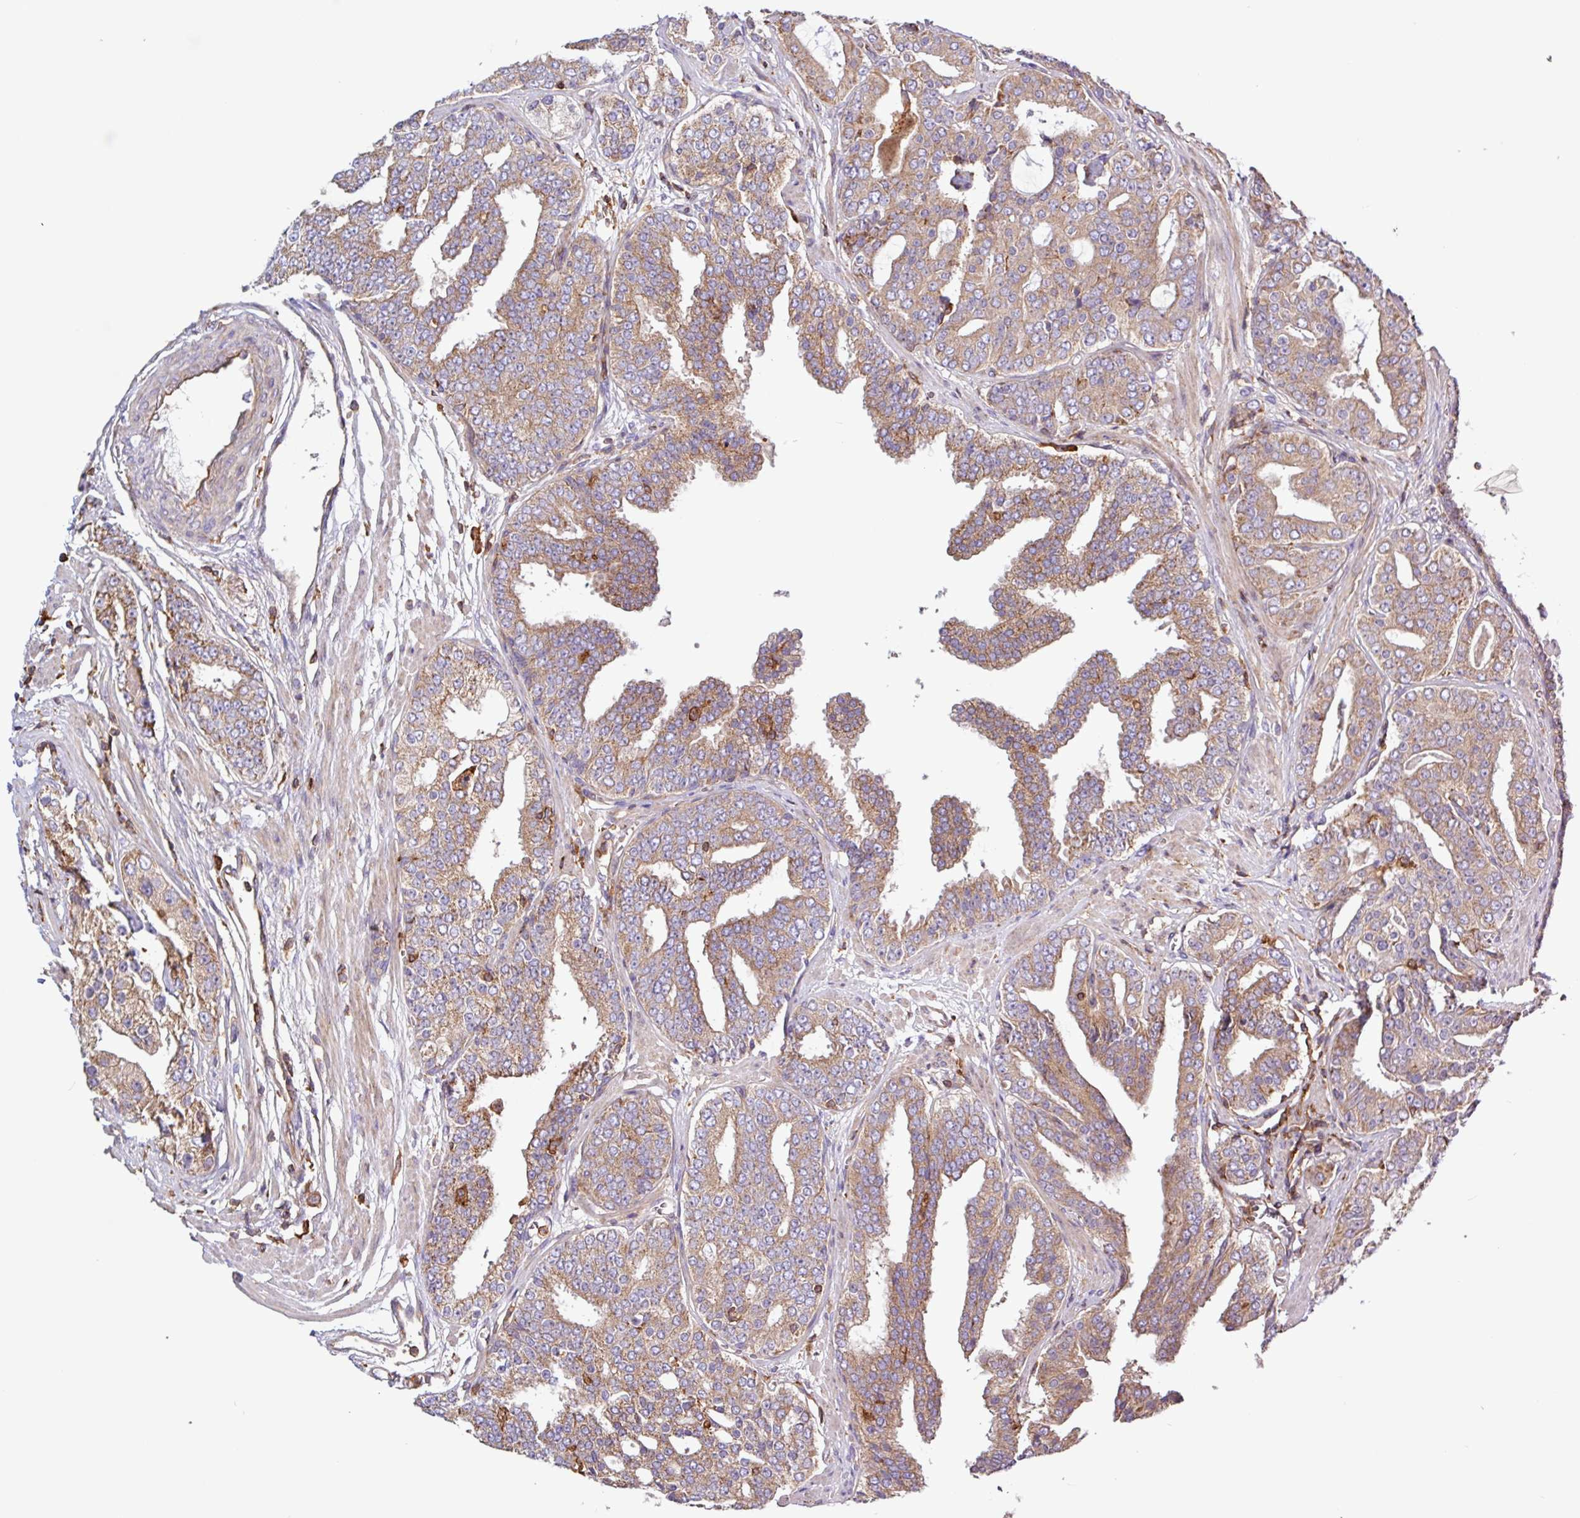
{"staining": {"intensity": "moderate", "quantity": ">75%", "location": "cytoplasmic/membranous"}, "tissue": "prostate cancer", "cell_type": "Tumor cells", "image_type": "cancer", "snomed": [{"axis": "morphology", "description": "Adenocarcinoma, High grade"}, {"axis": "topography", "description": "Prostate"}], "caption": "Prostate cancer (high-grade adenocarcinoma) stained with DAB (3,3'-diaminobenzidine) IHC shows medium levels of moderate cytoplasmic/membranous staining in about >75% of tumor cells.", "gene": "ACTR3", "patient": {"sex": "male", "age": 71}}